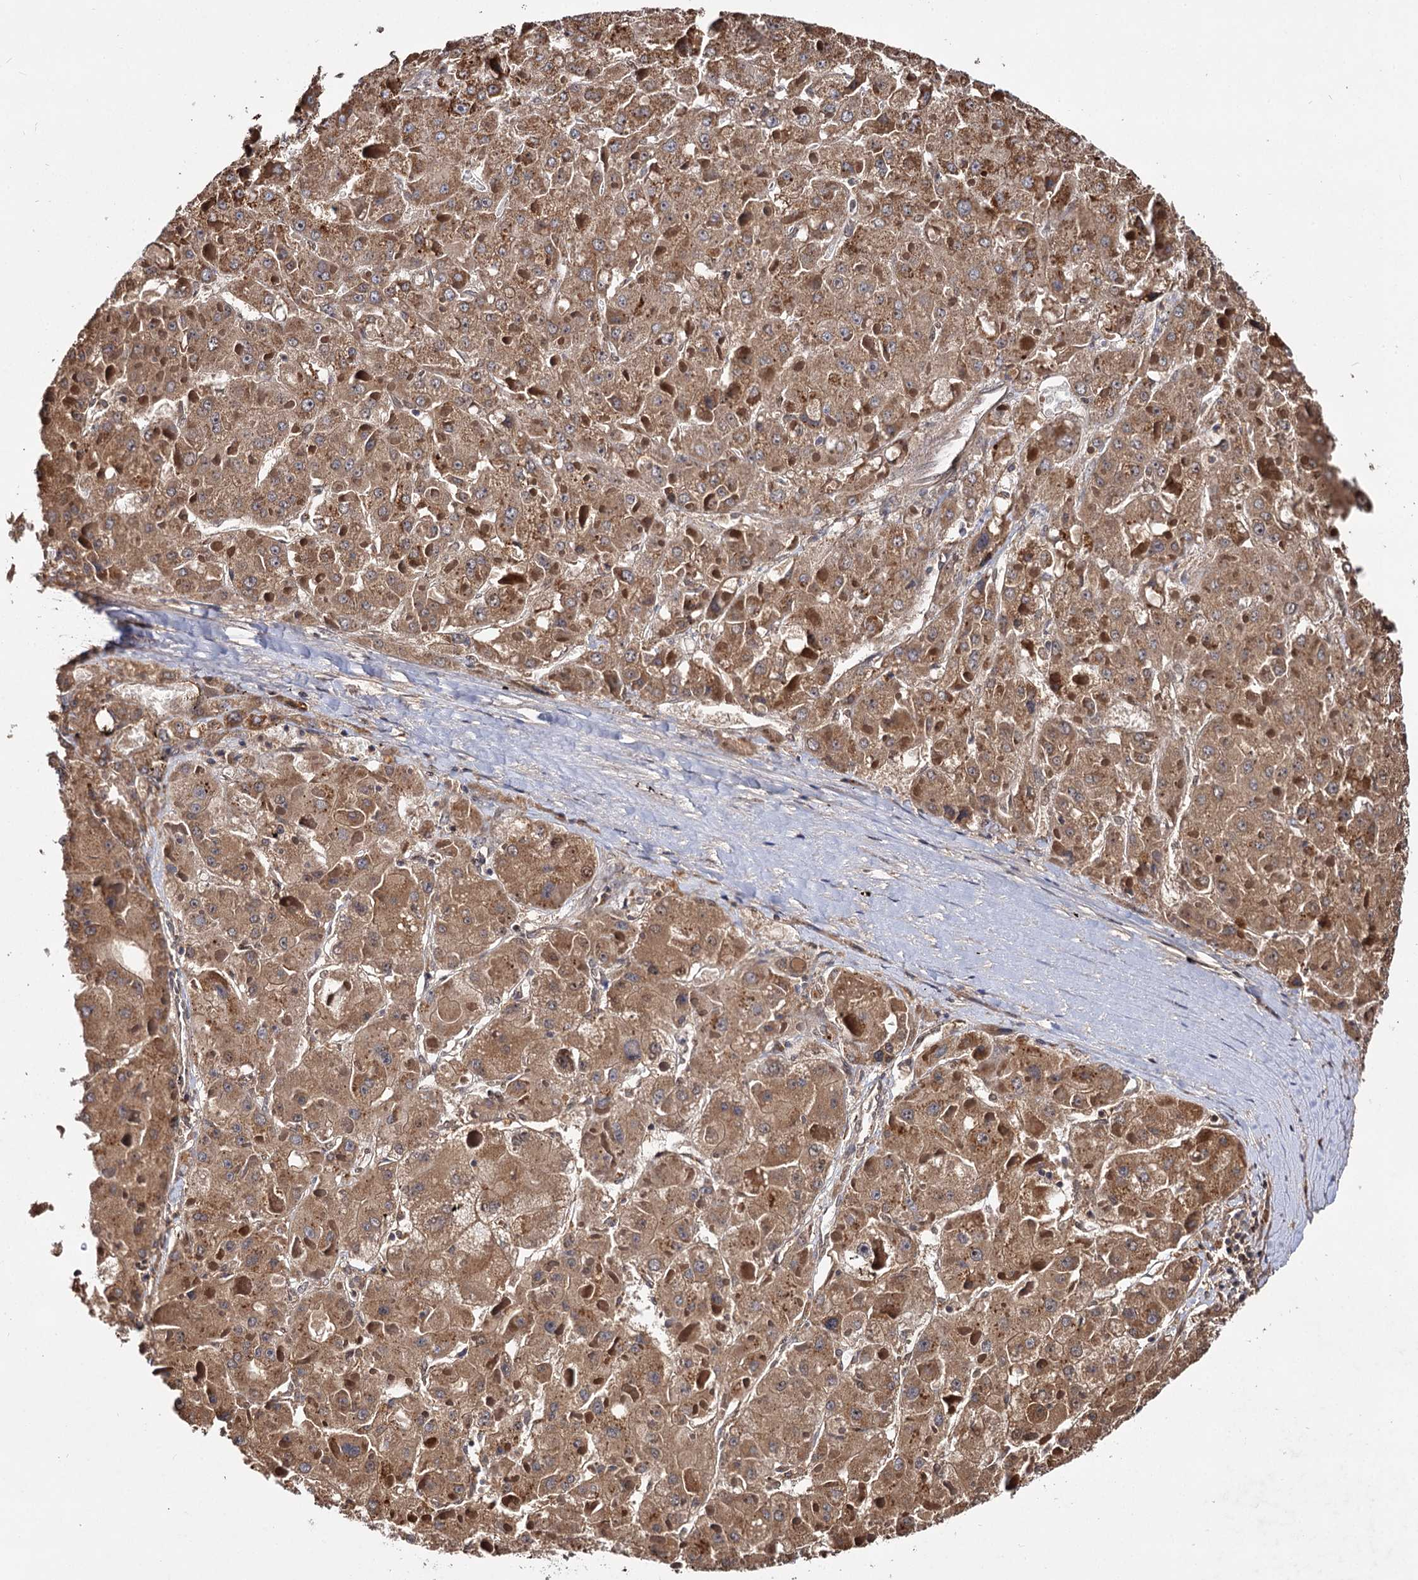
{"staining": {"intensity": "moderate", "quantity": ">75%", "location": "cytoplasmic/membranous"}, "tissue": "liver cancer", "cell_type": "Tumor cells", "image_type": "cancer", "snomed": [{"axis": "morphology", "description": "Carcinoma, Hepatocellular, NOS"}, {"axis": "topography", "description": "Liver"}], "caption": "Immunohistochemistry of hepatocellular carcinoma (liver) demonstrates medium levels of moderate cytoplasmic/membranous positivity in approximately >75% of tumor cells. Ihc stains the protein in brown and the nuclei are stained blue.", "gene": "CEP76", "patient": {"sex": "female", "age": 73}}